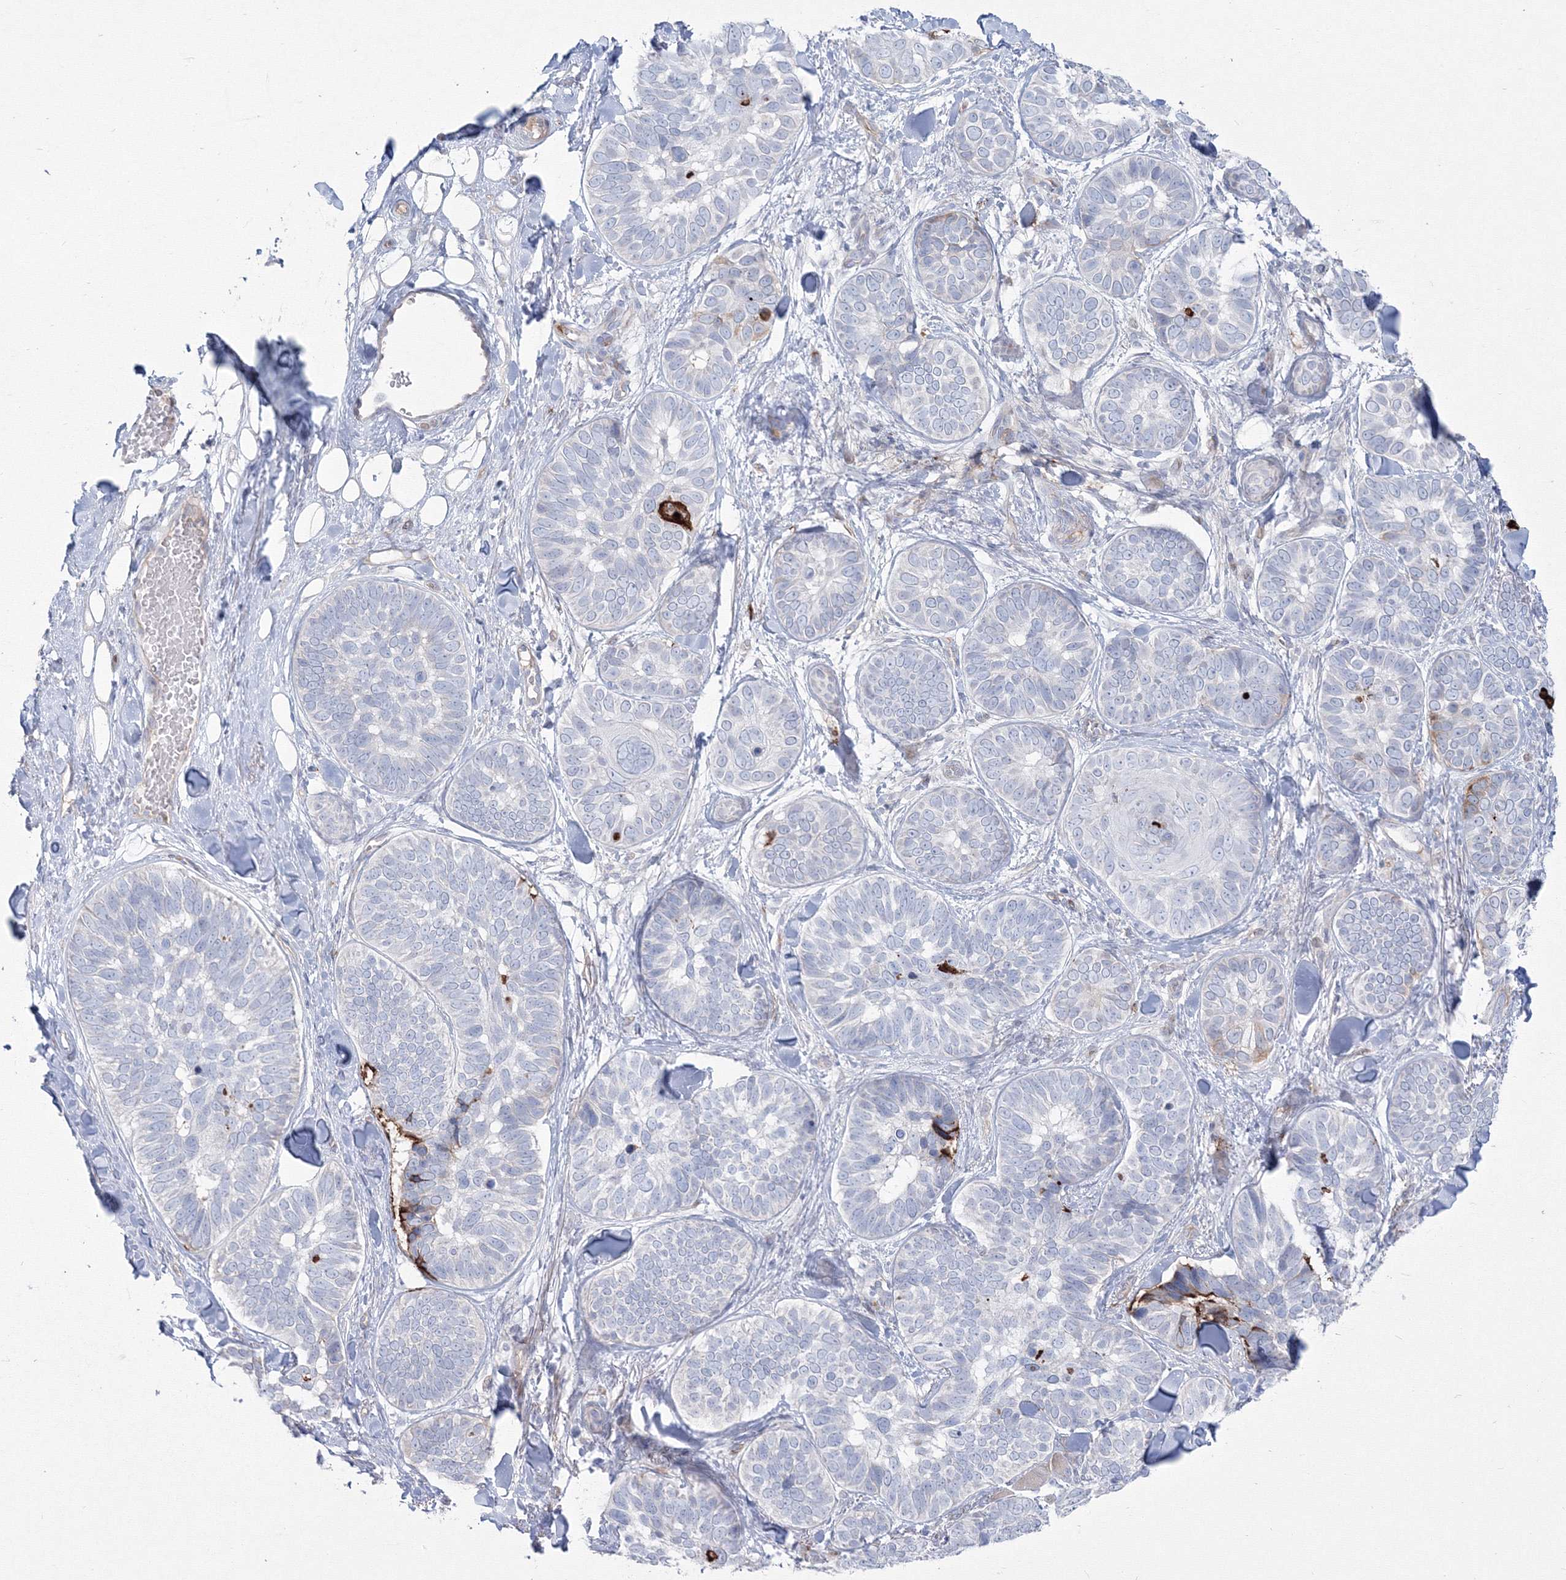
{"staining": {"intensity": "negative", "quantity": "none", "location": "none"}, "tissue": "skin cancer", "cell_type": "Tumor cells", "image_type": "cancer", "snomed": [{"axis": "morphology", "description": "Basal cell carcinoma"}, {"axis": "topography", "description": "Skin"}], "caption": "Human skin basal cell carcinoma stained for a protein using immunohistochemistry reveals no expression in tumor cells.", "gene": "HYAL2", "patient": {"sex": "male", "age": 62}}